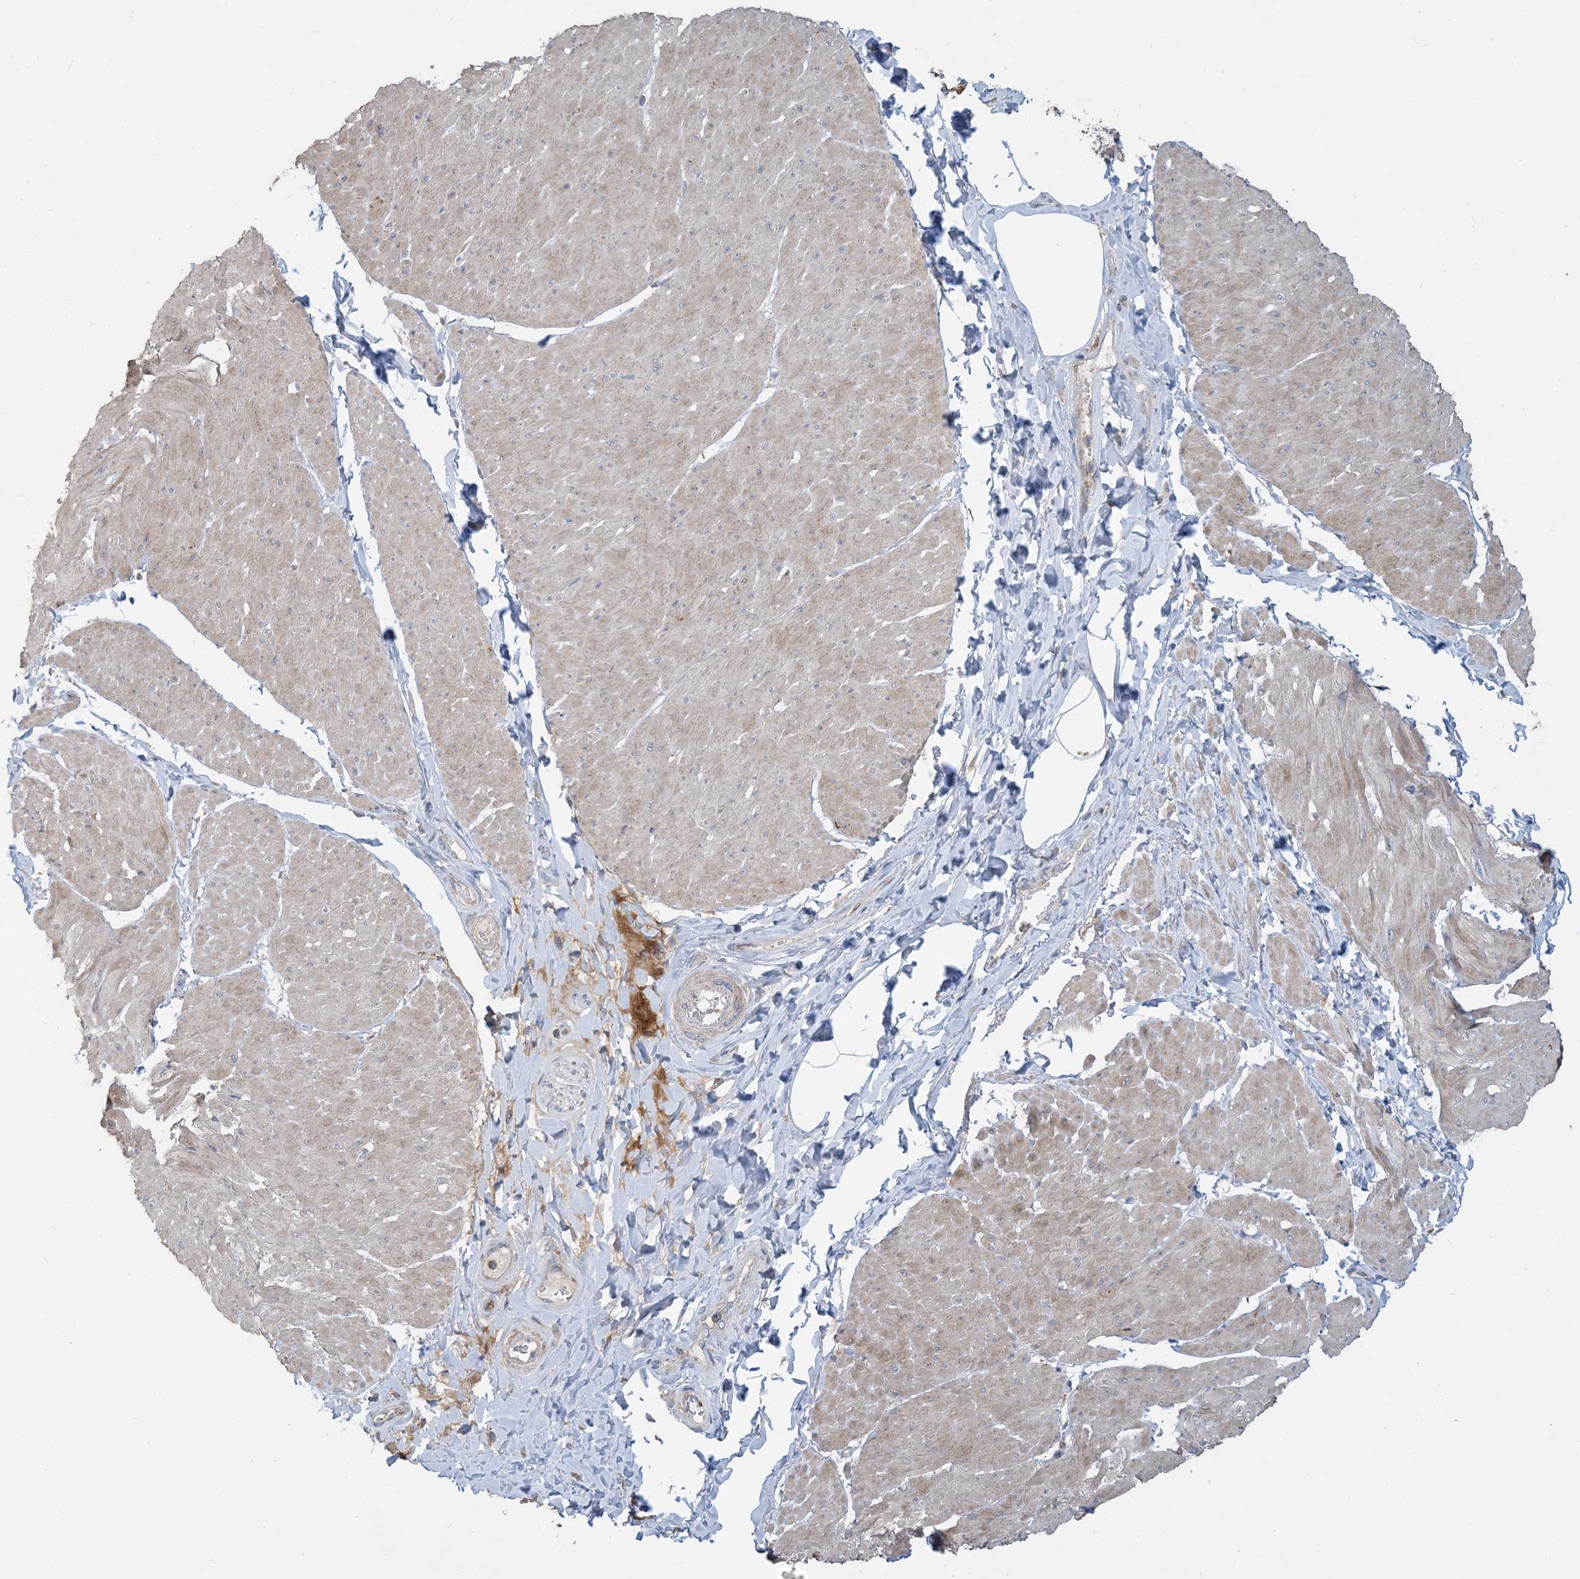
{"staining": {"intensity": "weak", "quantity": "25%-75%", "location": "cytoplasmic/membranous"}, "tissue": "smooth muscle", "cell_type": "Smooth muscle cells", "image_type": "normal", "snomed": [{"axis": "morphology", "description": "Urothelial carcinoma, High grade"}, {"axis": "topography", "description": "Urinary bladder"}], "caption": "Weak cytoplasmic/membranous expression is identified in about 25%-75% of smooth muscle cells in unremarkable smooth muscle.", "gene": "ECHDC1", "patient": {"sex": "male", "age": 46}}